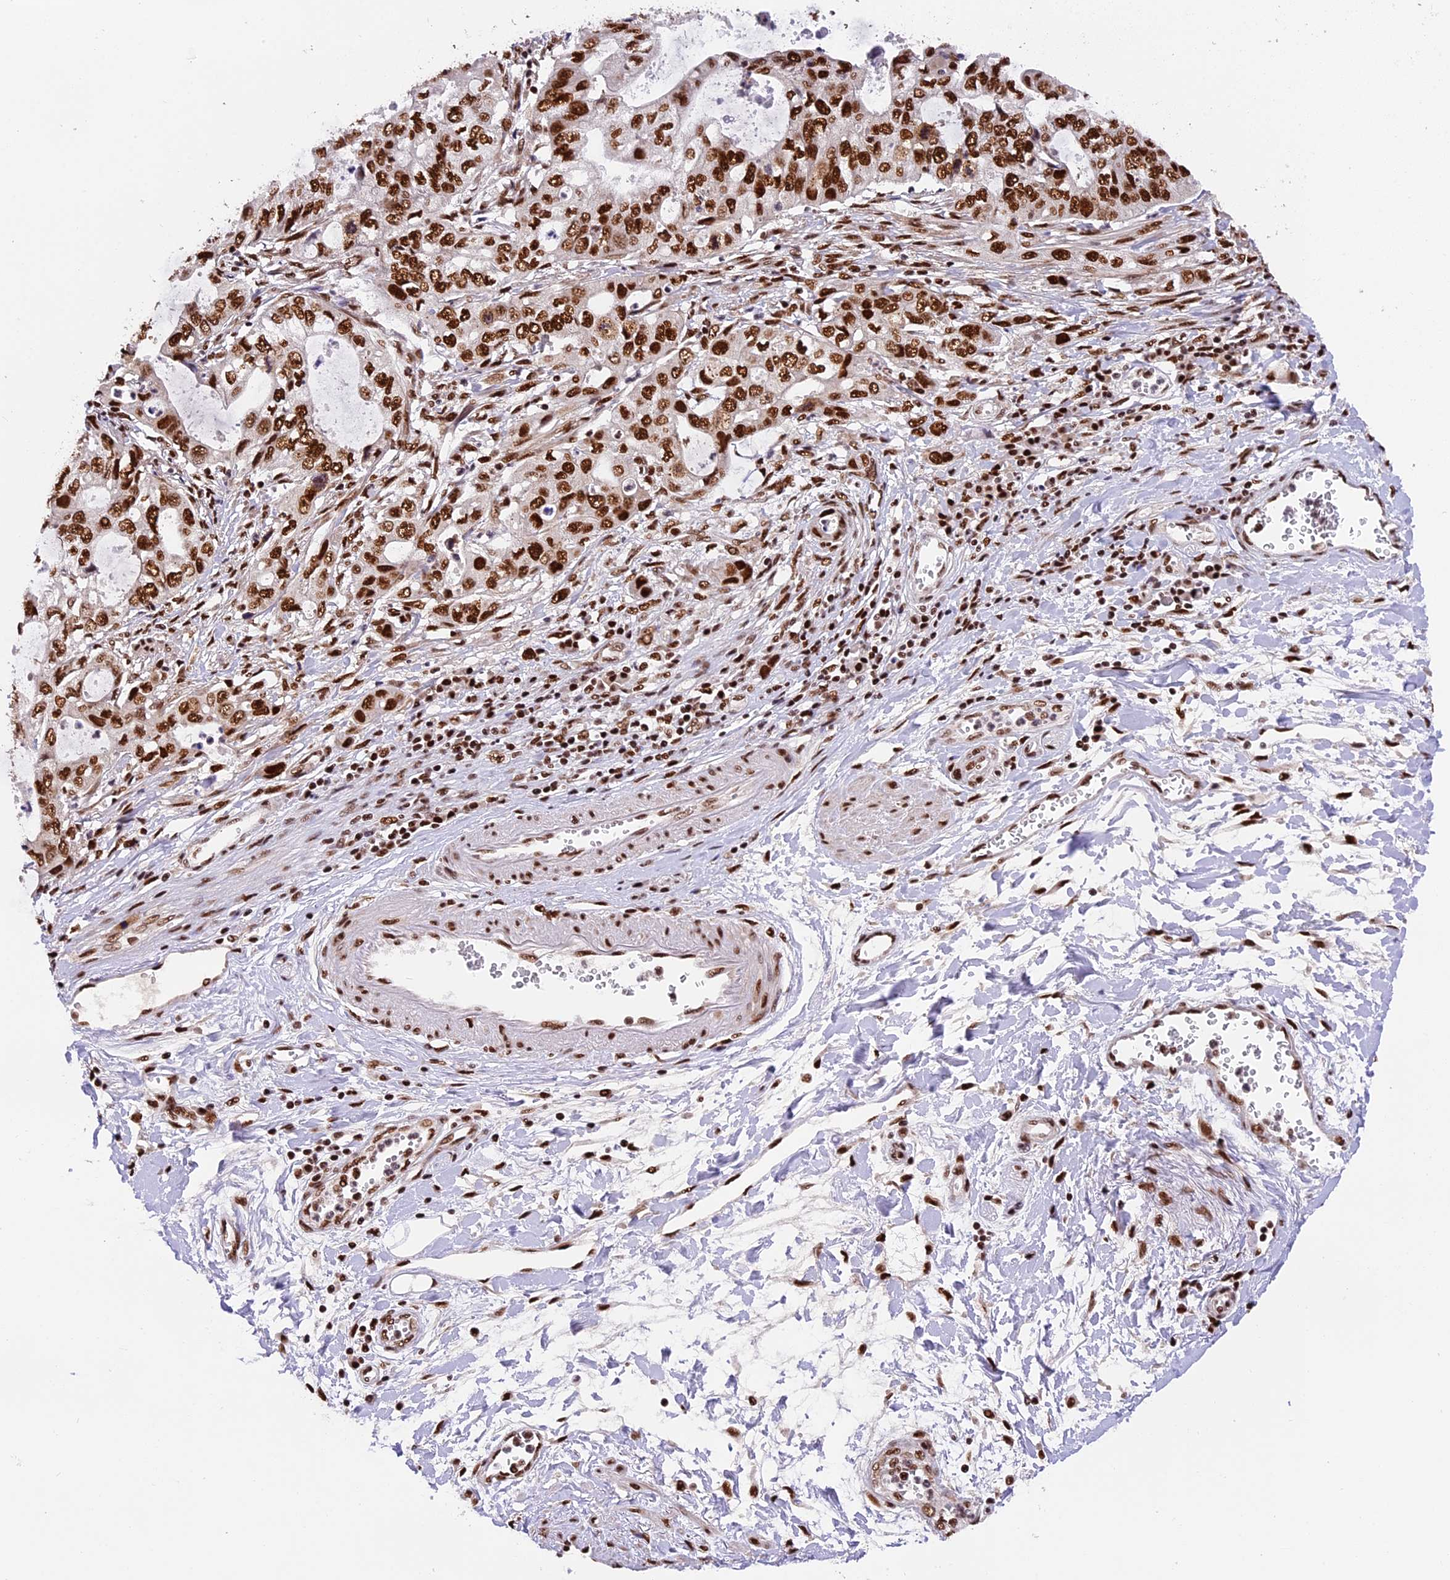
{"staining": {"intensity": "strong", "quantity": ">75%", "location": "nuclear"}, "tissue": "stomach cancer", "cell_type": "Tumor cells", "image_type": "cancer", "snomed": [{"axis": "morphology", "description": "Adenocarcinoma, NOS"}, {"axis": "topography", "description": "Stomach, upper"}], "caption": "Adenocarcinoma (stomach) was stained to show a protein in brown. There is high levels of strong nuclear expression in about >75% of tumor cells.", "gene": "RAMAC", "patient": {"sex": "female", "age": 52}}